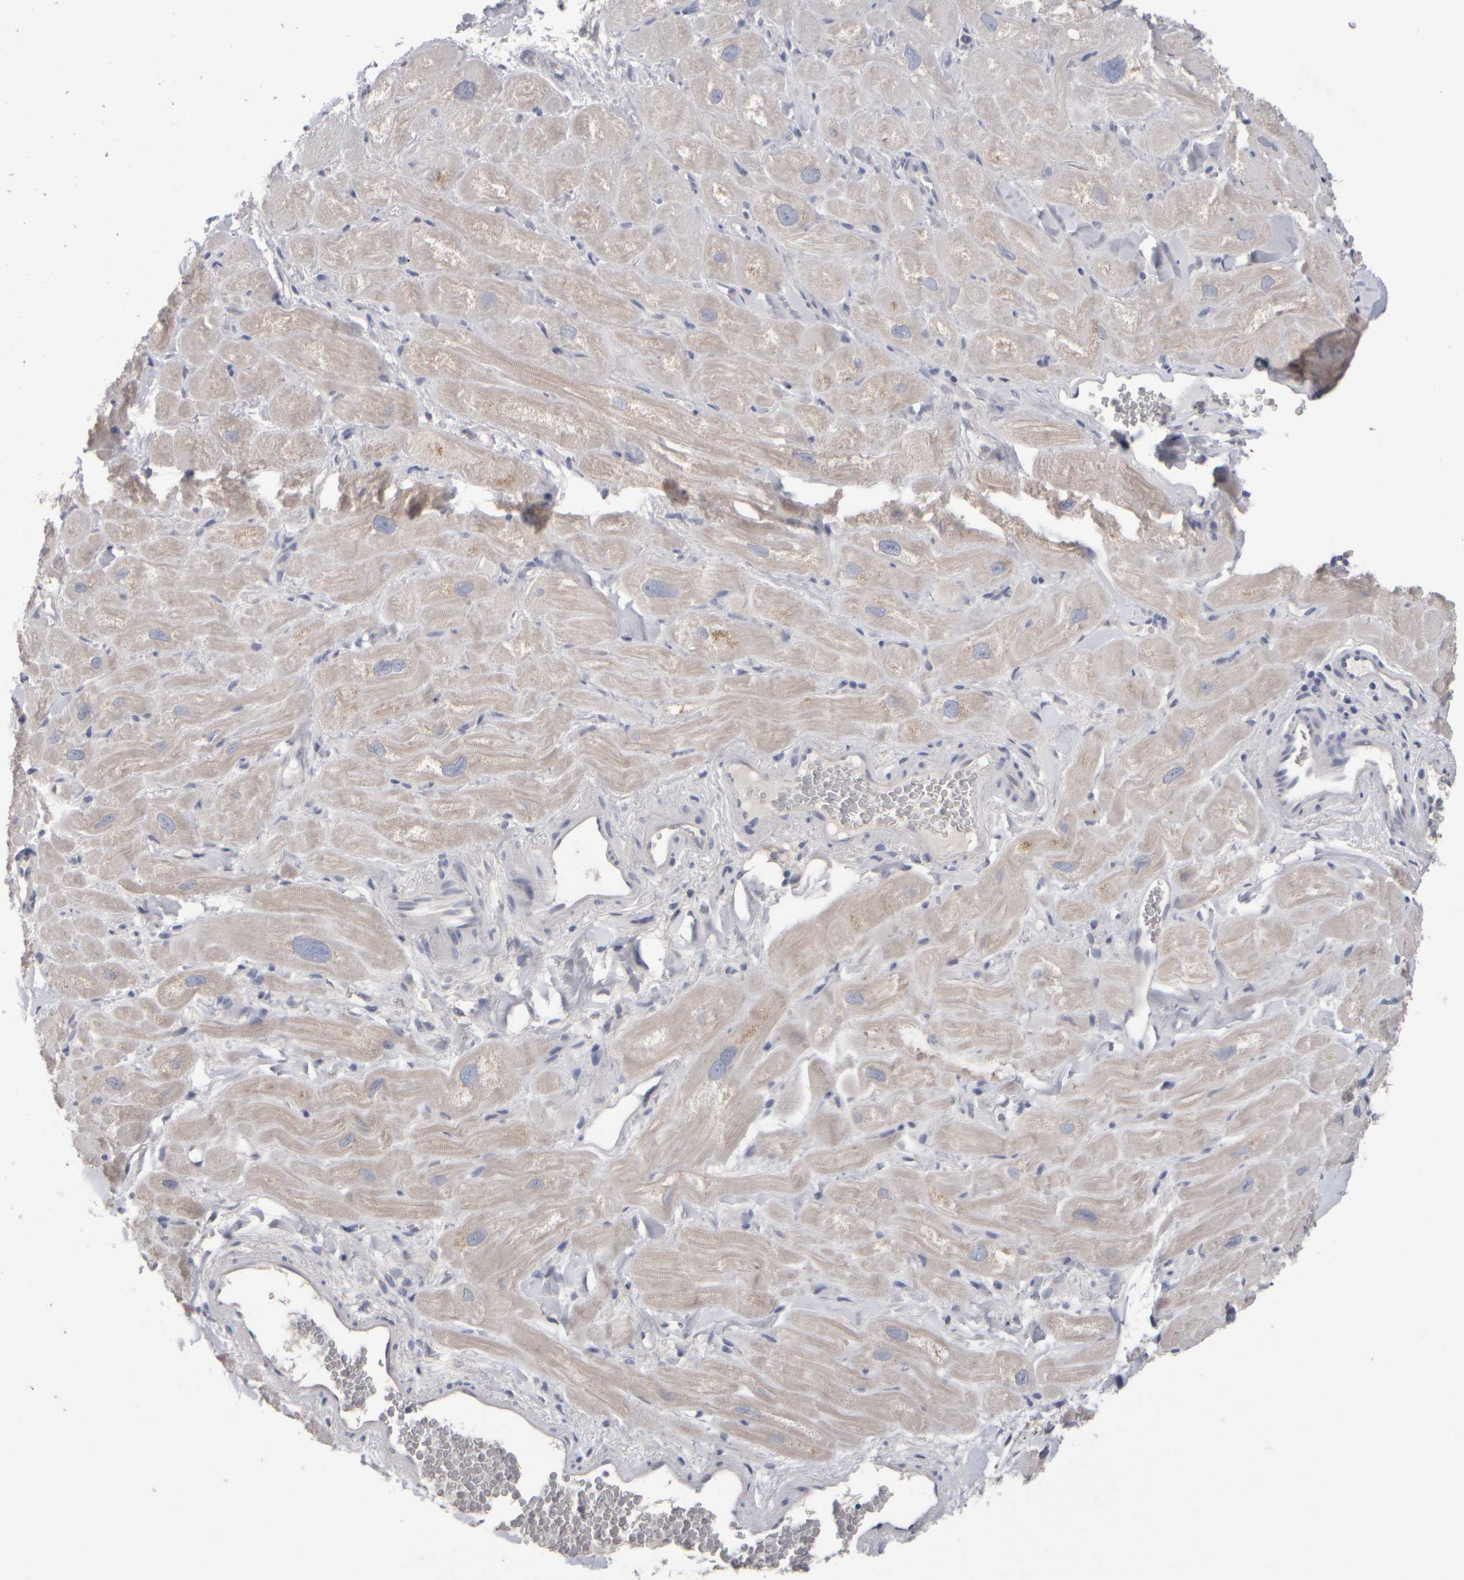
{"staining": {"intensity": "moderate", "quantity": "<25%", "location": "cytoplasmic/membranous"}, "tissue": "heart muscle", "cell_type": "Cardiomyocytes", "image_type": "normal", "snomed": [{"axis": "morphology", "description": "Normal tissue, NOS"}, {"axis": "topography", "description": "Heart"}], "caption": "Heart muscle stained with IHC demonstrates moderate cytoplasmic/membranous staining in approximately <25% of cardiomyocytes. (IHC, brightfield microscopy, high magnification).", "gene": "EPHX2", "patient": {"sex": "male", "age": 49}}